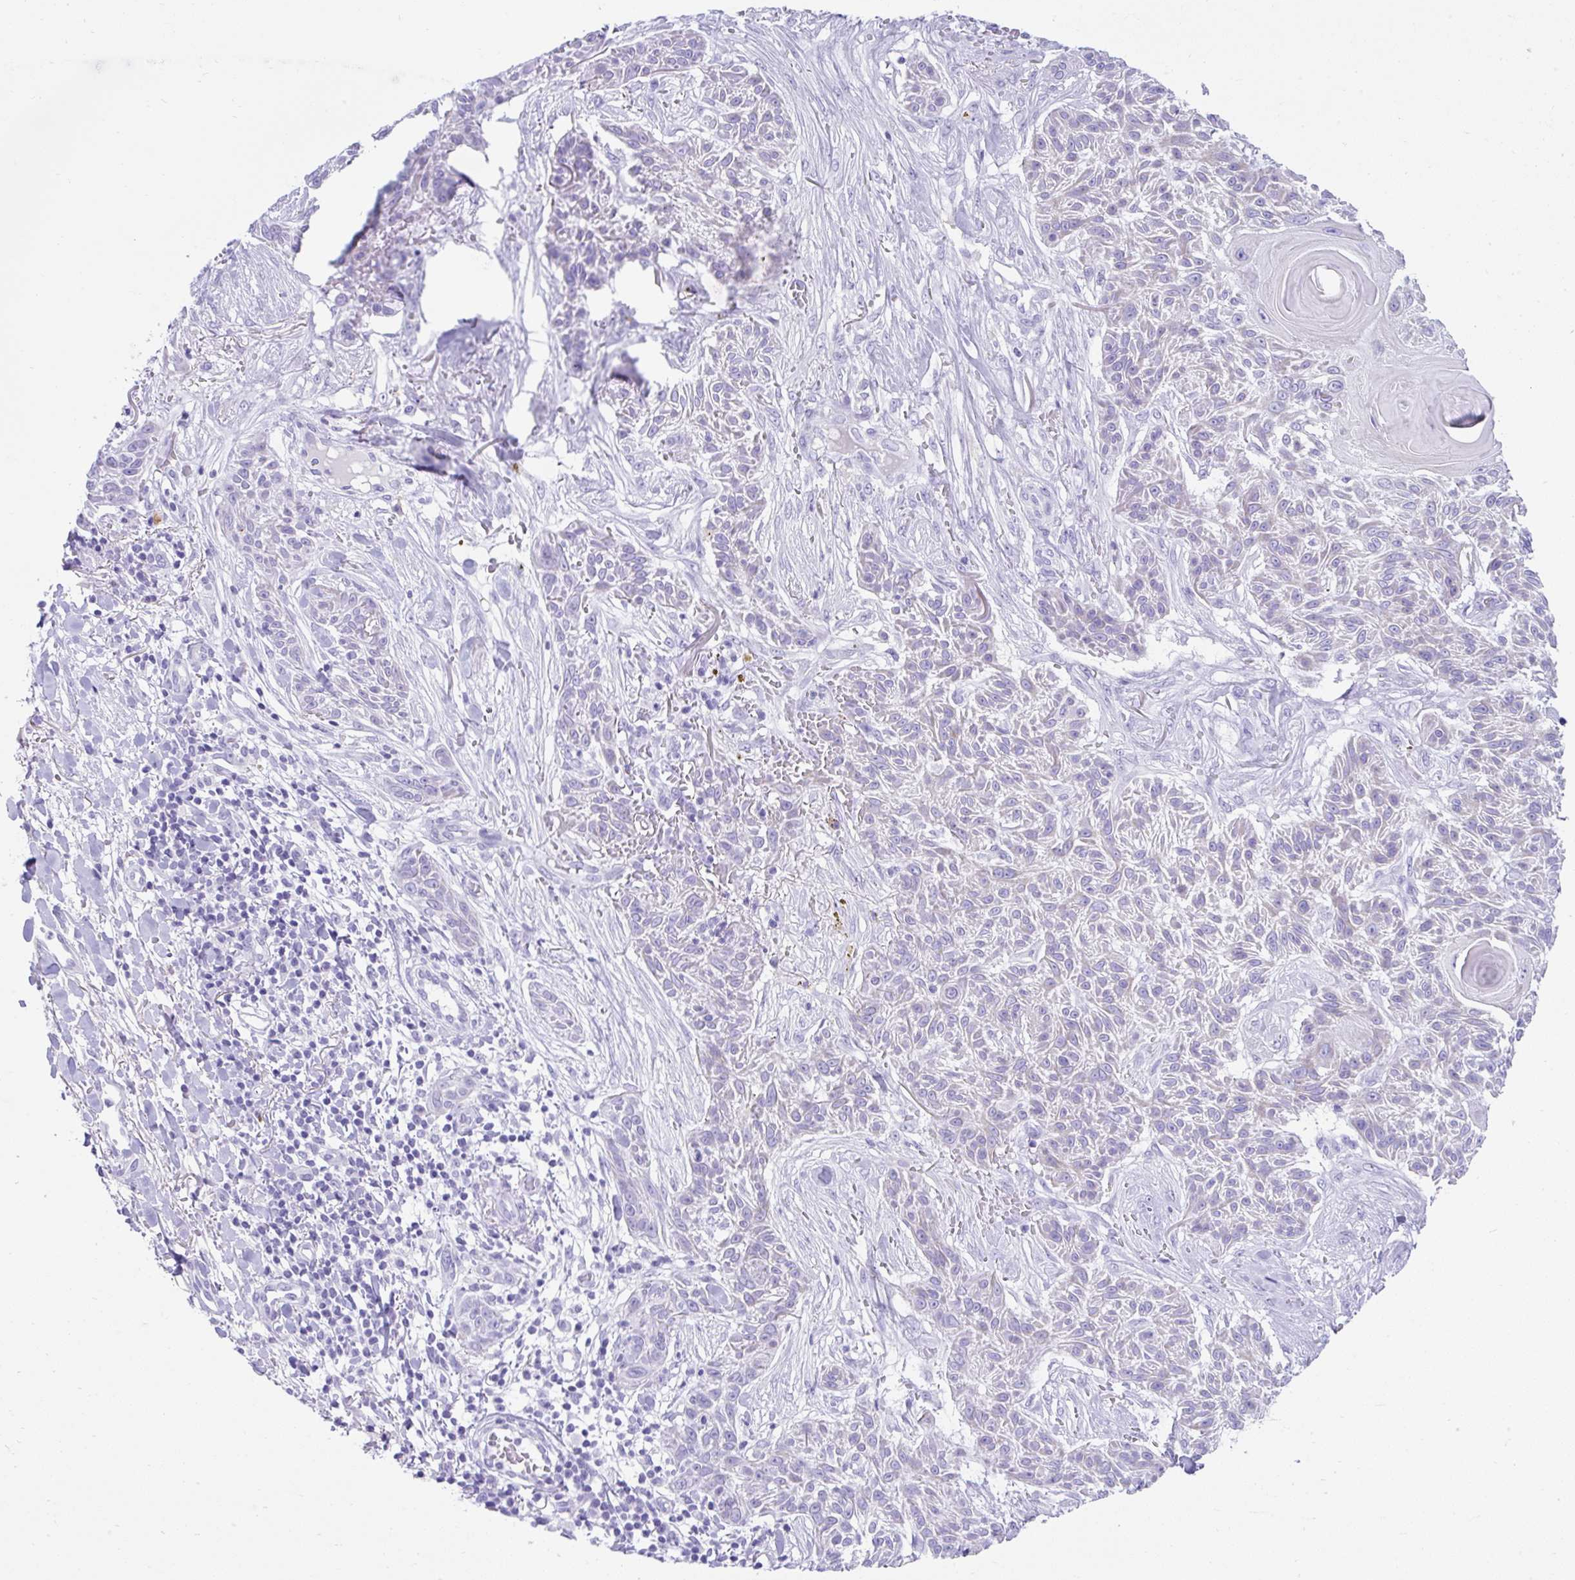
{"staining": {"intensity": "negative", "quantity": "none", "location": "none"}, "tissue": "skin cancer", "cell_type": "Tumor cells", "image_type": "cancer", "snomed": [{"axis": "morphology", "description": "Squamous cell carcinoma, NOS"}, {"axis": "topography", "description": "Skin"}], "caption": "Human squamous cell carcinoma (skin) stained for a protein using immunohistochemistry exhibits no positivity in tumor cells.", "gene": "PSCA", "patient": {"sex": "male", "age": 86}}